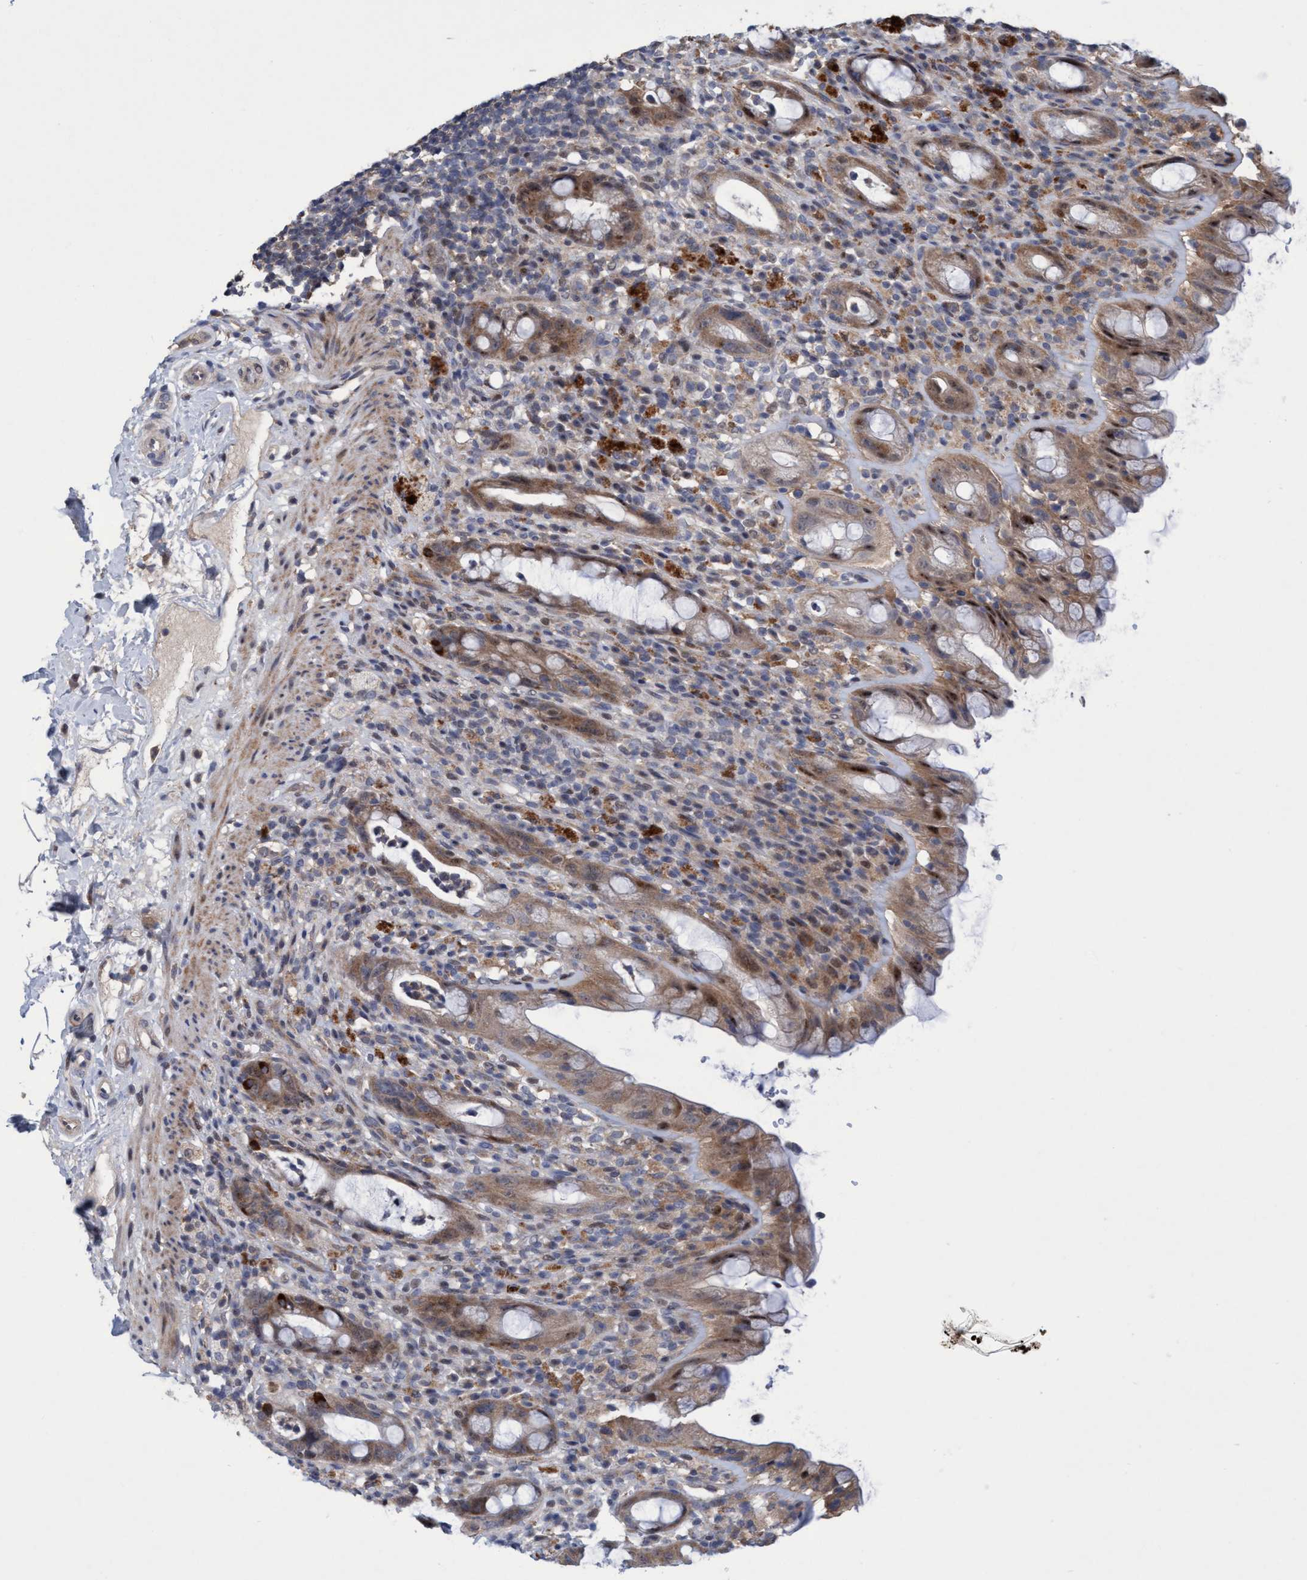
{"staining": {"intensity": "weak", "quantity": ">75%", "location": "cytoplasmic/membranous,nuclear"}, "tissue": "rectum", "cell_type": "Glandular cells", "image_type": "normal", "snomed": [{"axis": "morphology", "description": "Normal tissue, NOS"}, {"axis": "topography", "description": "Rectum"}], "caption": "Immunohistochemistry (IHC) micrograph of normal rectum stained for a protein (brown), which shows low levels of weak cytoplasmic/membranous,nuclear expression in approximately >75% of glandular cells.", "gene": "ZNF677", "patient": {"sex": "male", "age": 44}}